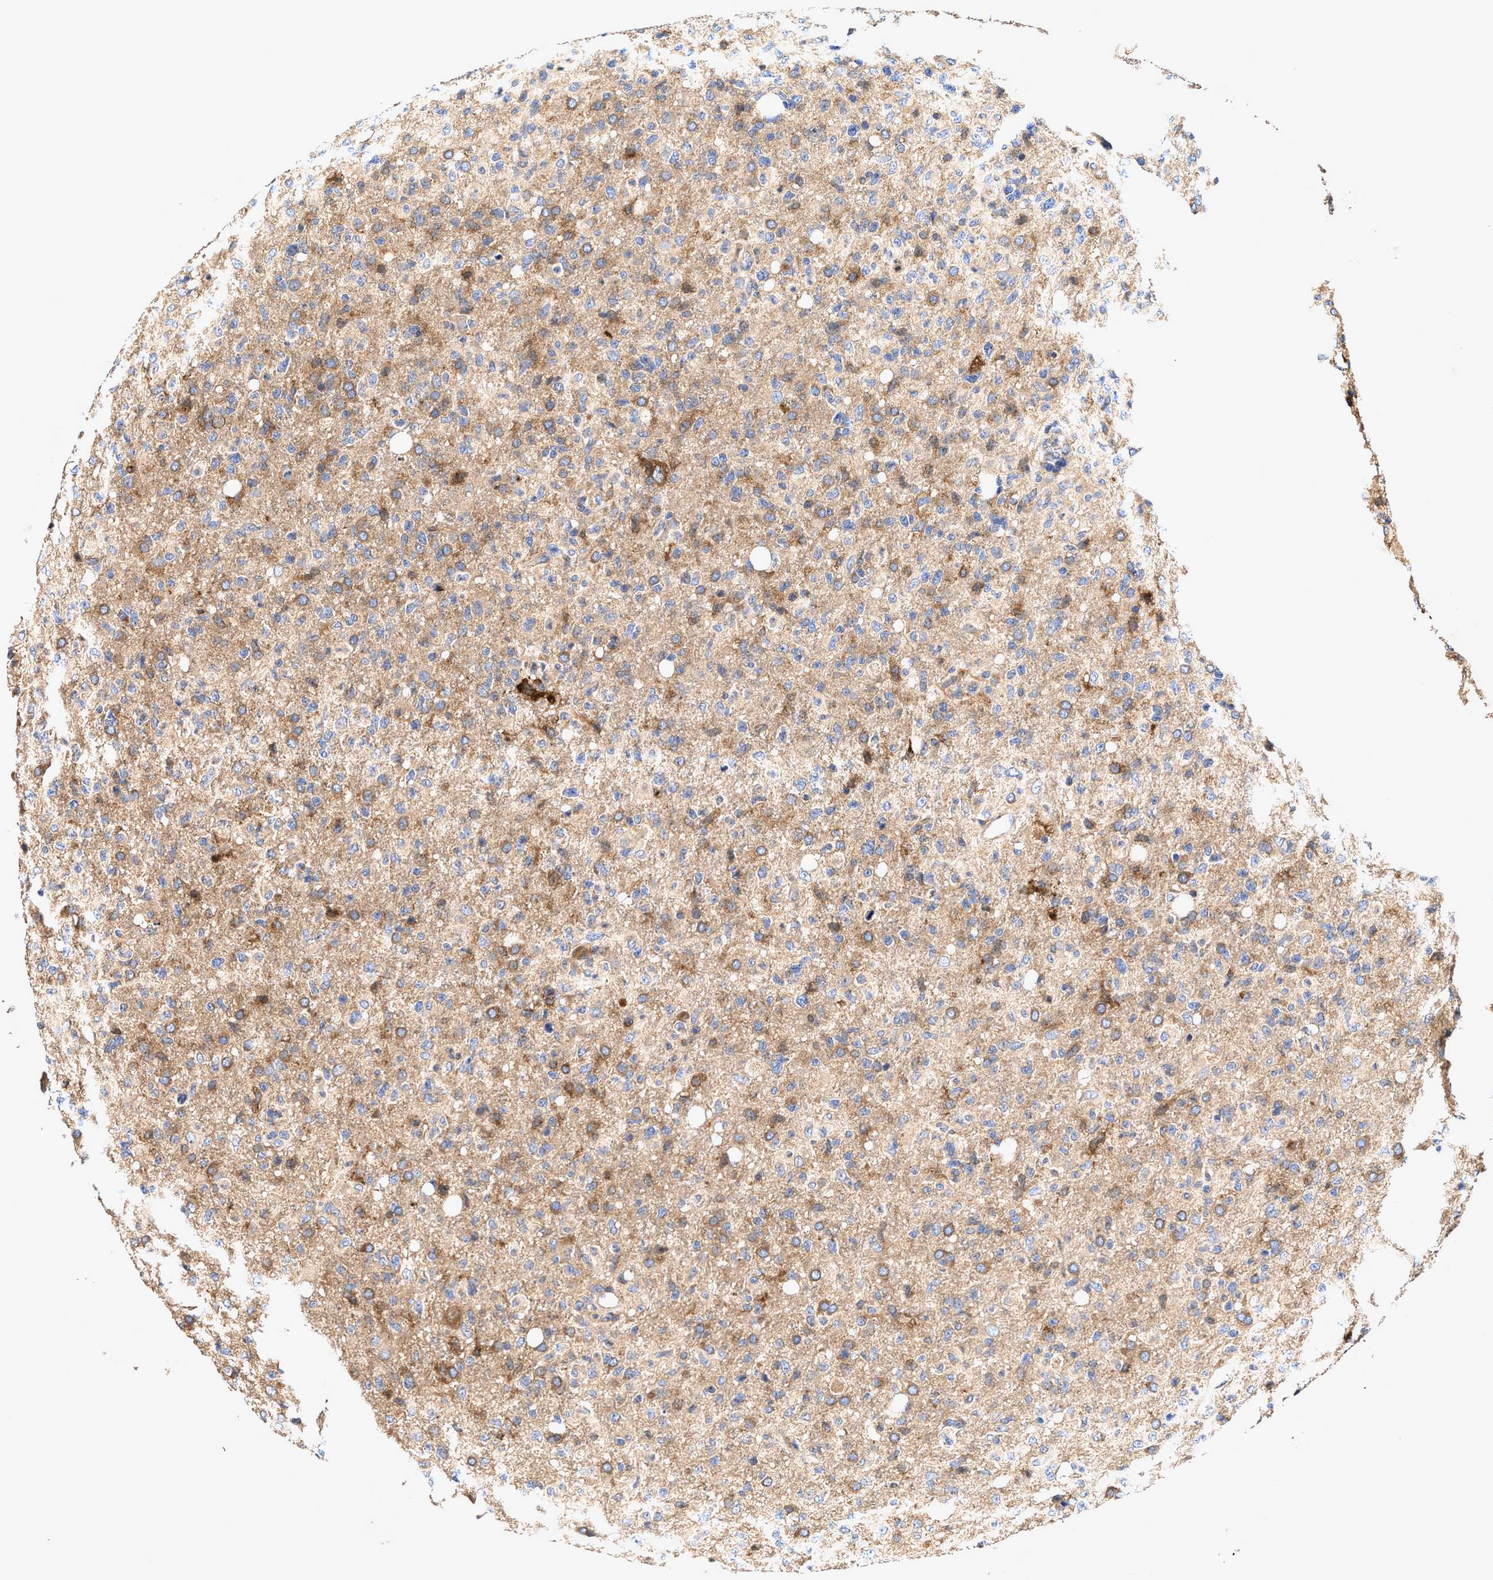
{"staining": {"intensity": "moderate", "quantity": ">75%", "location": "cytoplasmic/membranous"}, "tissue": "glioma", "cell_type": "Tumor cells", "image_type": "cancer", "snomed": [{"axis": "morphology", "description": "Glioma, malignant, High grade"}, {"axis": "topography", "description": "Brain"}], "caption": "High-magnification brightfield microscopy of malignant glioma (high-grade) stained with DAB (3,3'-diaminobenzidine) (brown) and counterstained with hematoxylin (blue). tumor cells exhibit moderate cytoplasmic/membranous staining is seen in about>75% of cells.", "gene": "EFNA4", "patient": {"sex": "female", "age": 57}}